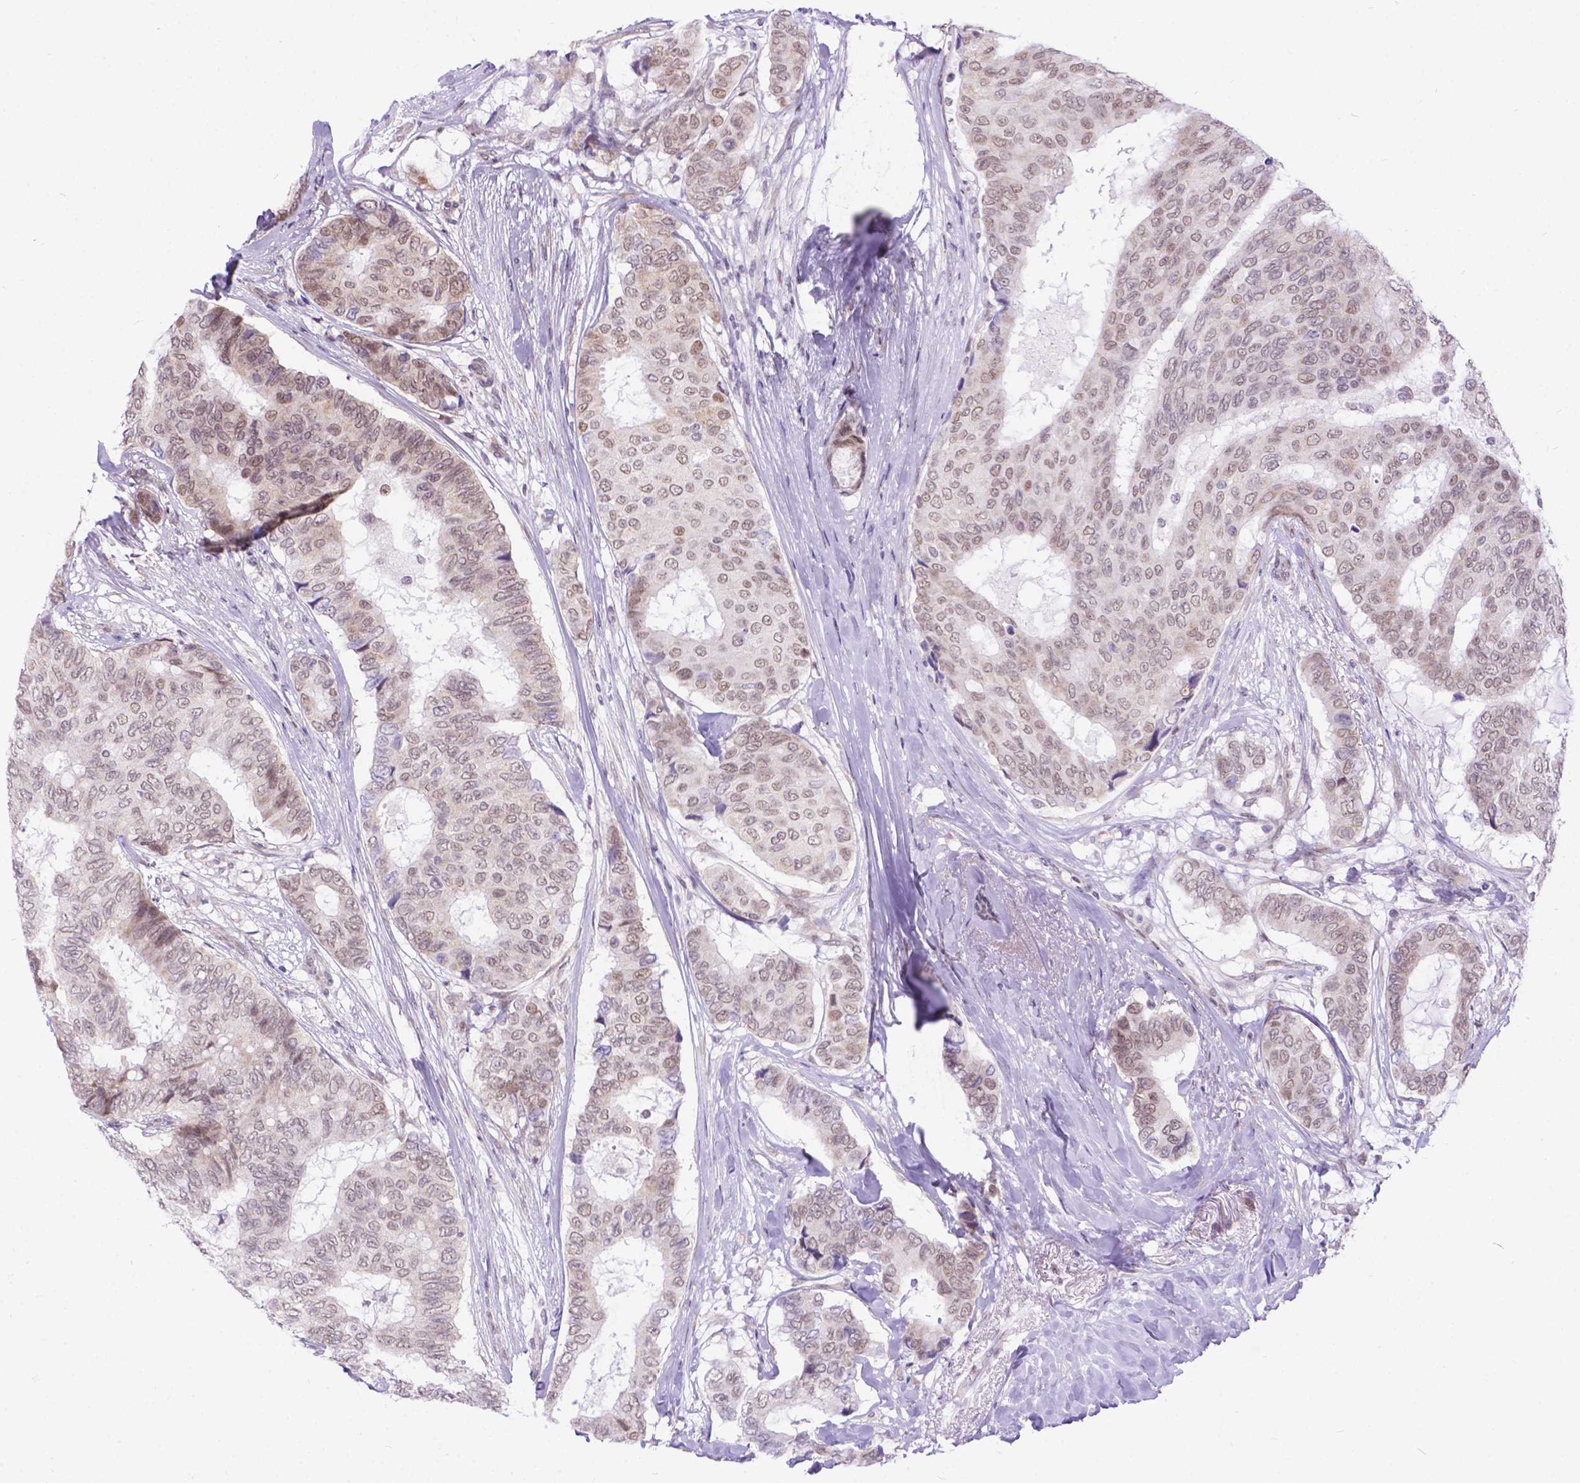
{"staining": {"intensity": "weak", "quantity": "25%-75%", "location": "nuclear"}, "tissue": "breast cancer", "cell_type": "Tumor cells", "image_type": "cancer", "snomed": [{"axis": "morphology", "description": "Duct carcinoma"}, {"axis": "topography", "description": "Breast"}], "caption": "Immunohistochemical staining of human breast cancer reveals weak nuclear protein expression in approximately 25%-75% of tumor cells.", "gene": "FAM124B", "patient": {"sex": "female", "age": 75}}